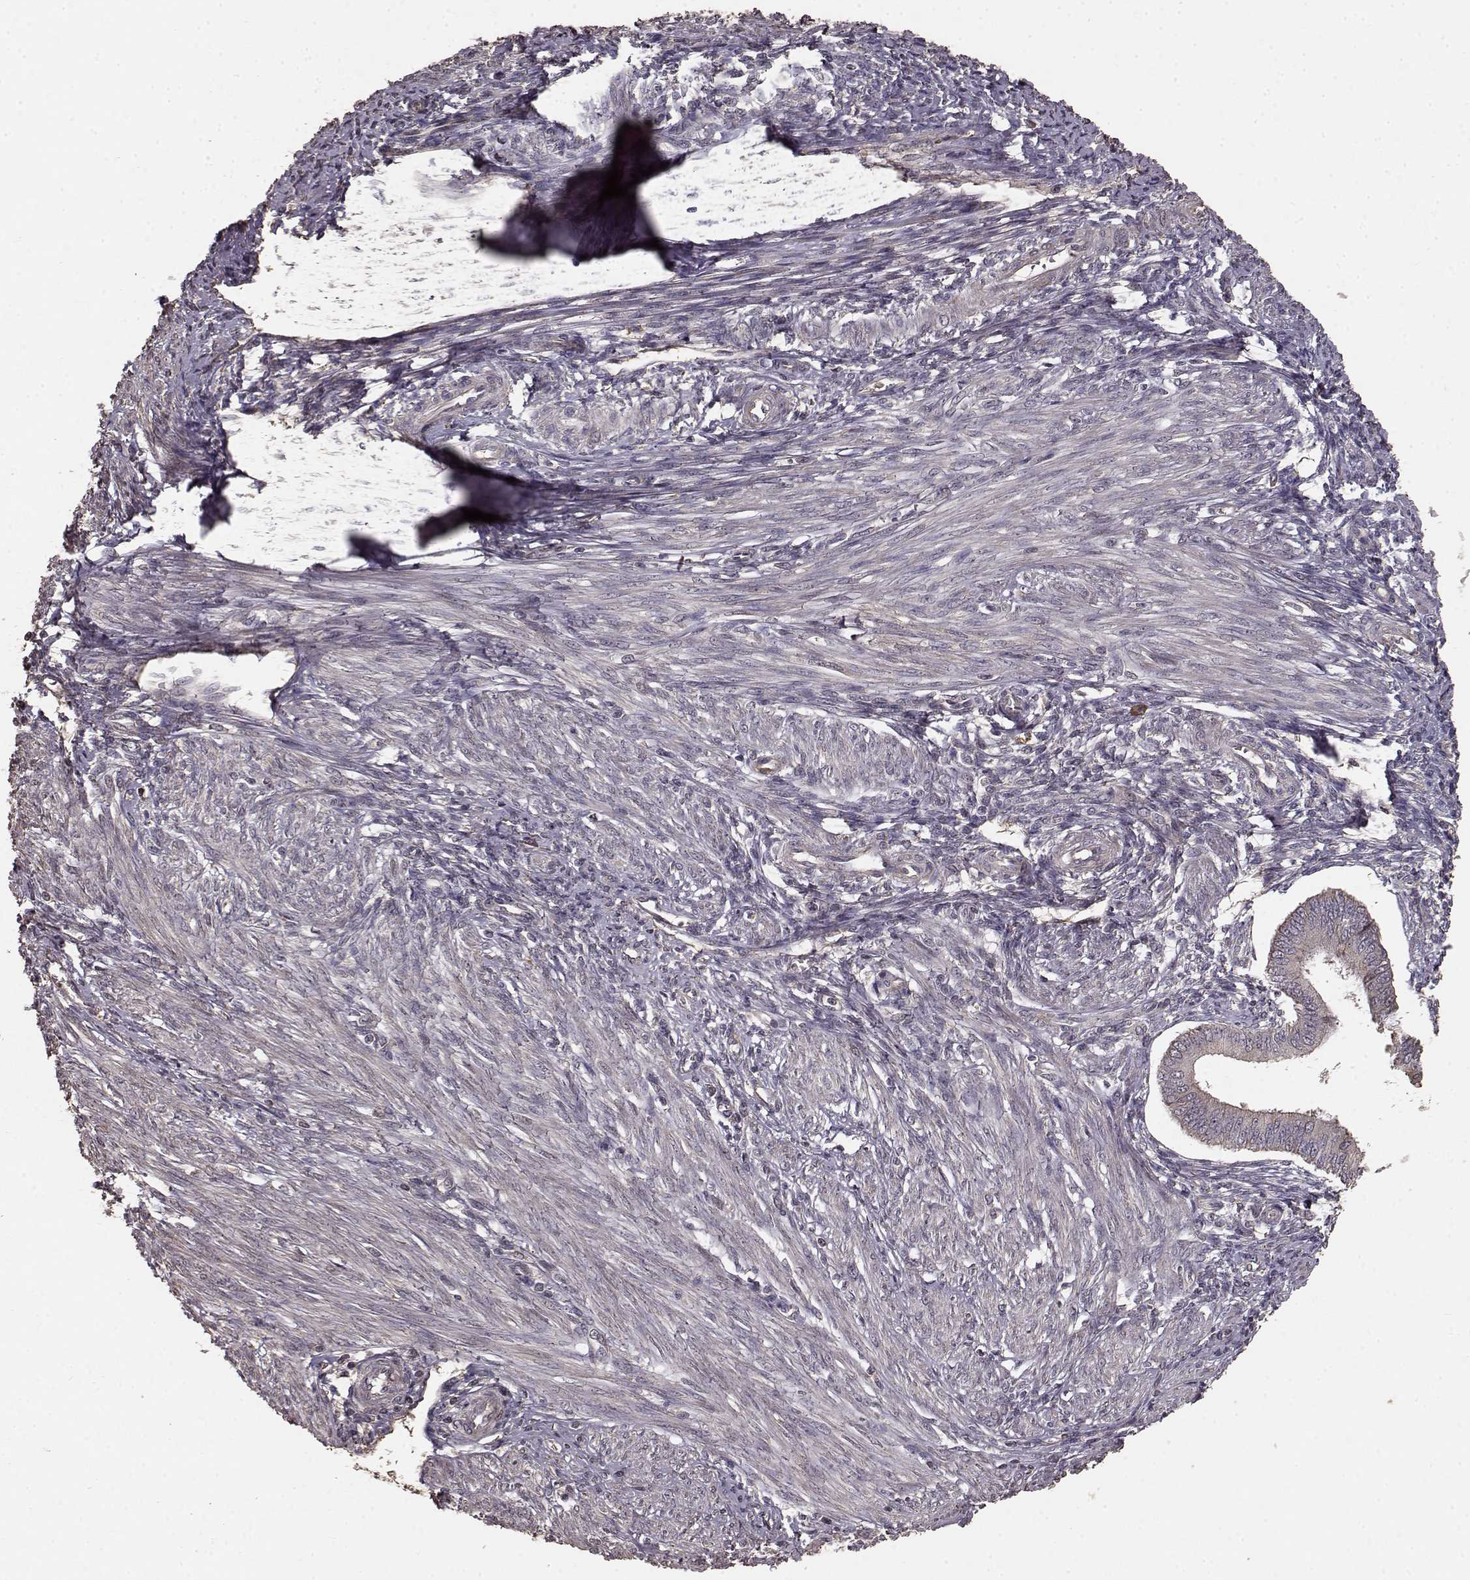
{"staining": {"intensity": "negative", "quantity": "none", "location": "none"}, "tissue": "endometrium", "cell_type": "Cells in endometrial stroma", "image_type": "normal", "snomed": [{"axis": "morphology", "description": "Normal tissue, NOS"}, {"axis": "topography", "description": "Endometrium"}], "caption": "The micrograph demonstrates no significant staining in cells in endometrial stroma of endometrium.", "gene": "USP15", "patient": {"sex": "female", "age": 42}}